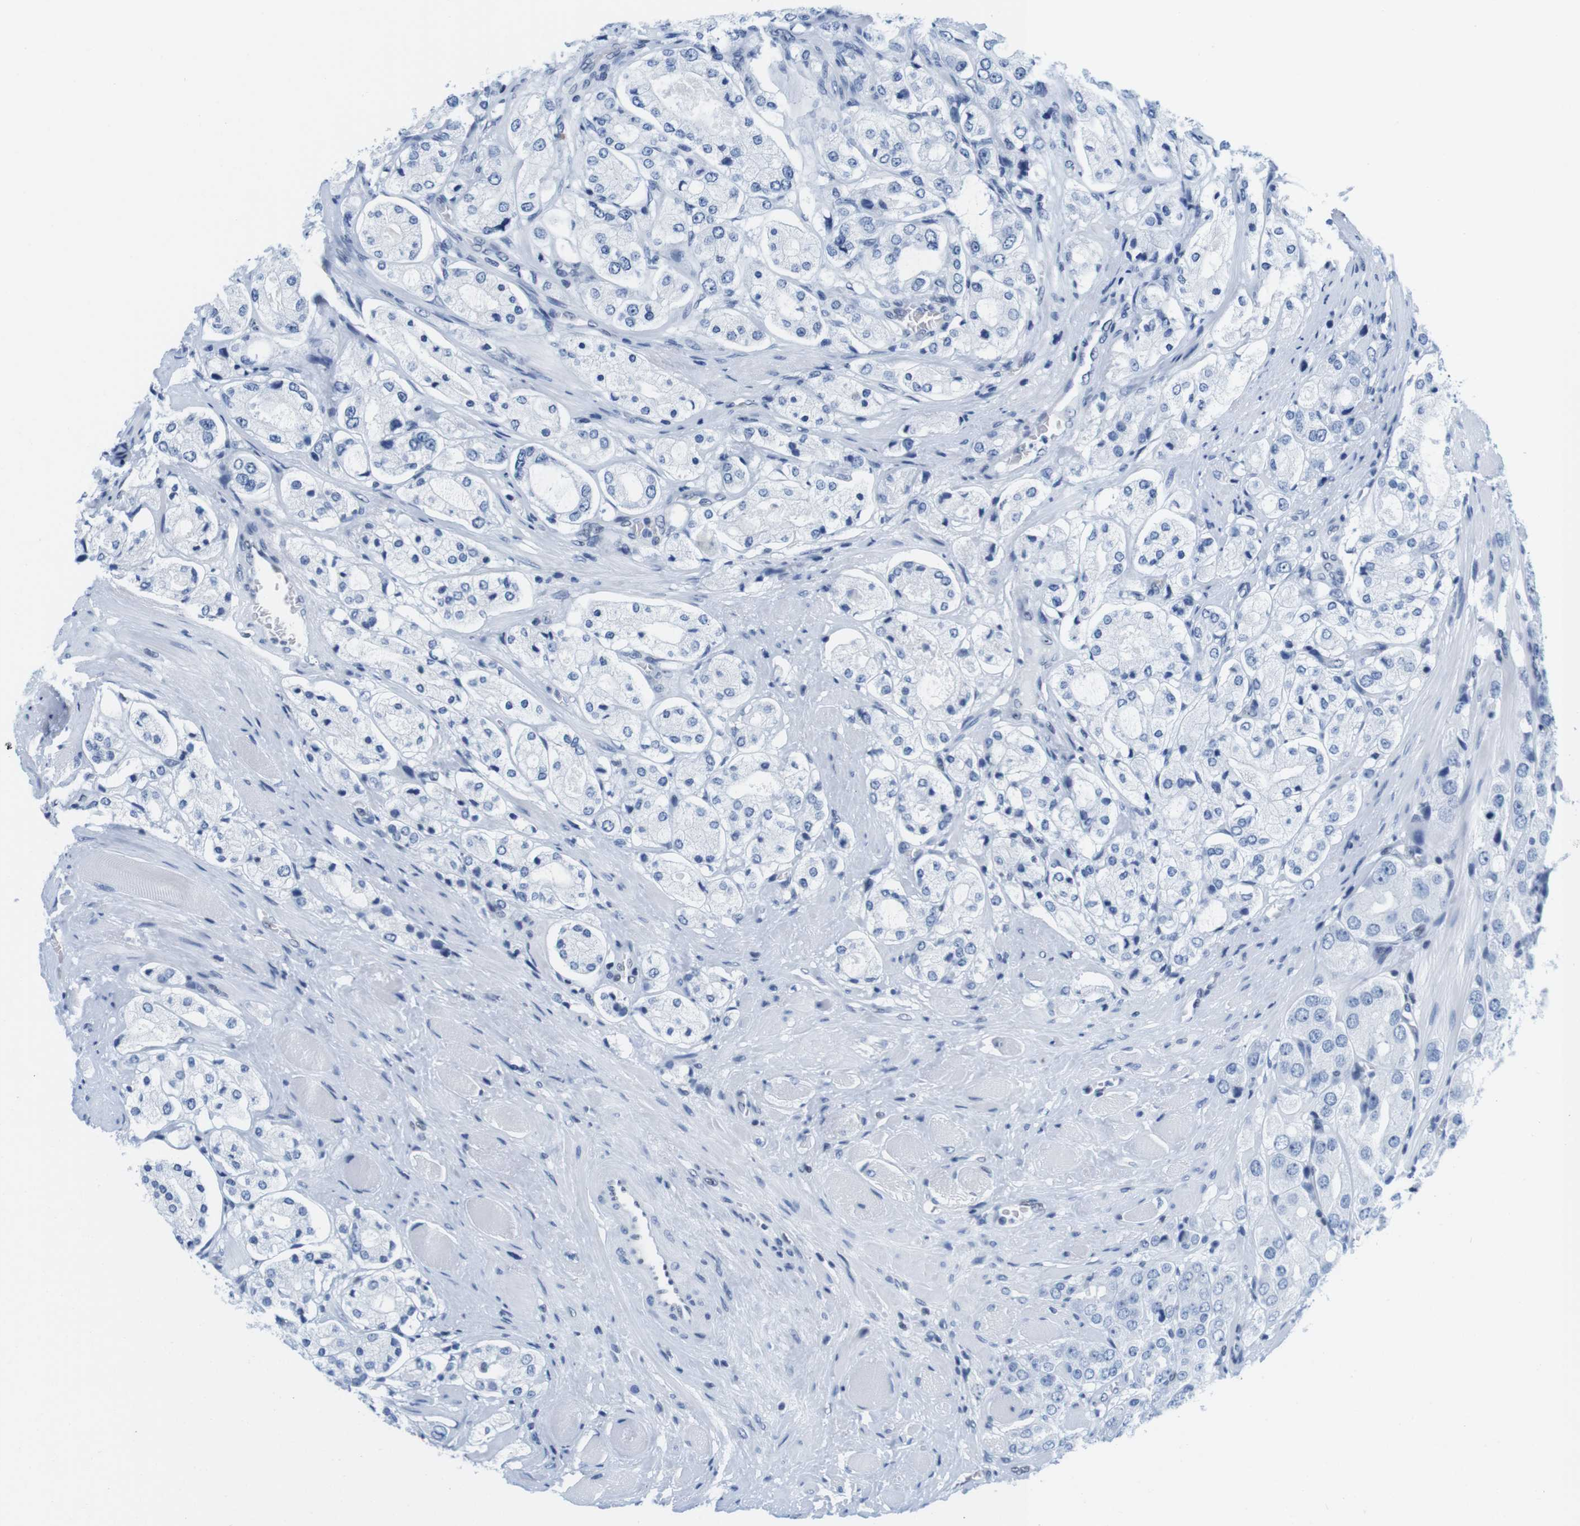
{"staining": {"intensity": "negative", "quantity": "none", "location": "none"}, "tissue": "prostate cancer", "cell_type": "Tumor cells", "image_type": "cancer", "snomed": [{"axis": "morphology", "description": "Adenocarcinoma, High grade"}, {"axis": "topography", "description": "Prostate"}], "caption": "Image shows no protein staining in tumor cells of prostate cancer (adenocarcinoma (high-grade)) tissue.", "gene": "IFI16", "patient": {"sex": "male", "age": 65}}